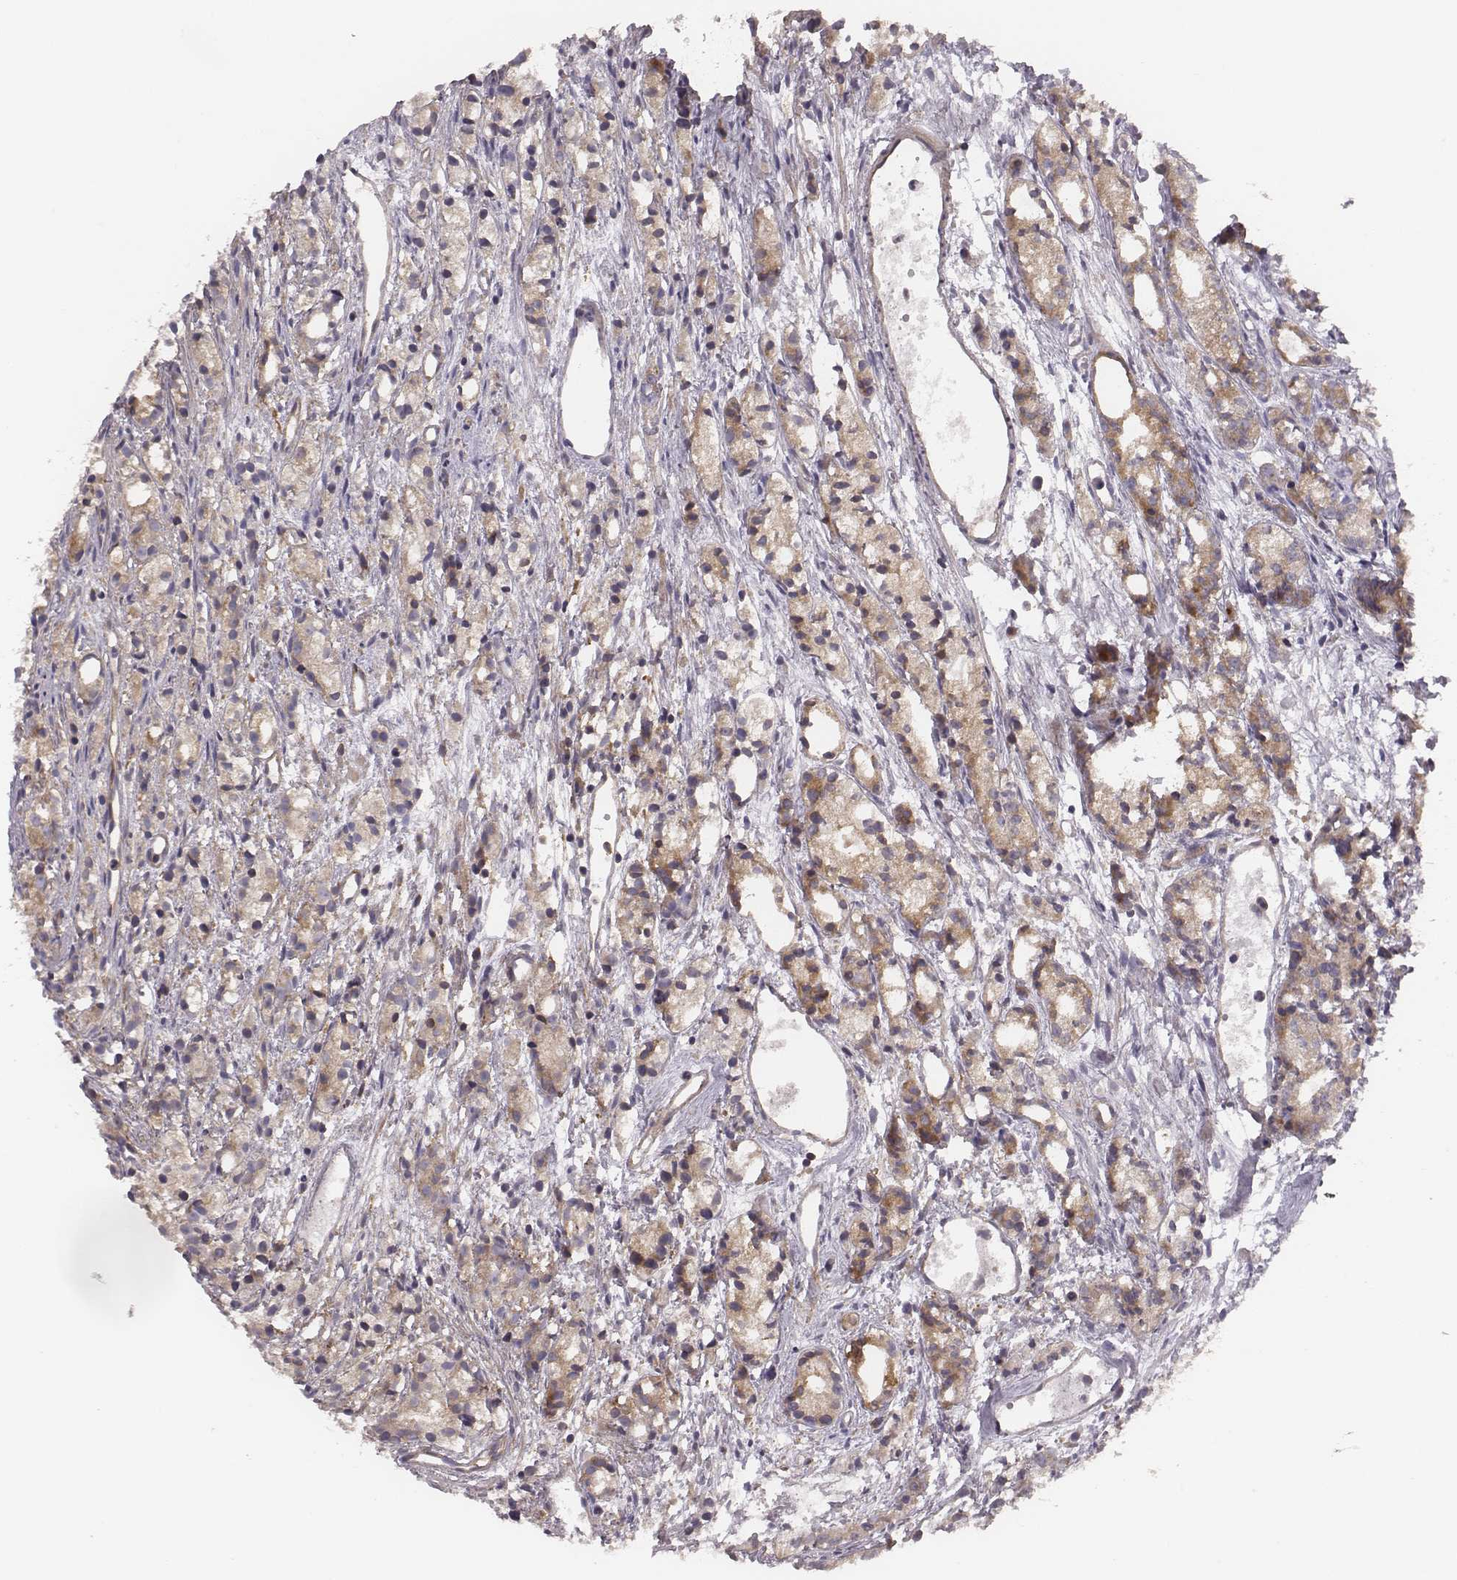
{"staining": {"intensity": "weak", "quantity": ">75%", "location": "cytoplasmic/membranous"}, "tissue": "prostate cancer", "cell_type": "Tumor cells", "image_type": "cancer", "snomed": [{"axis": "morphology", "description": "Adenocarcinoma, Medium grade"}, {"axis": "topography", "description": "Prostate"}], "caption": "A brown stain labels weak cytoplasmic/membranous expression of a protein in human prostate adenocarcinoma (medium-grade) tumor cells.", "gene": "CAD", "patient": {"sex": "male", "age": 74}}